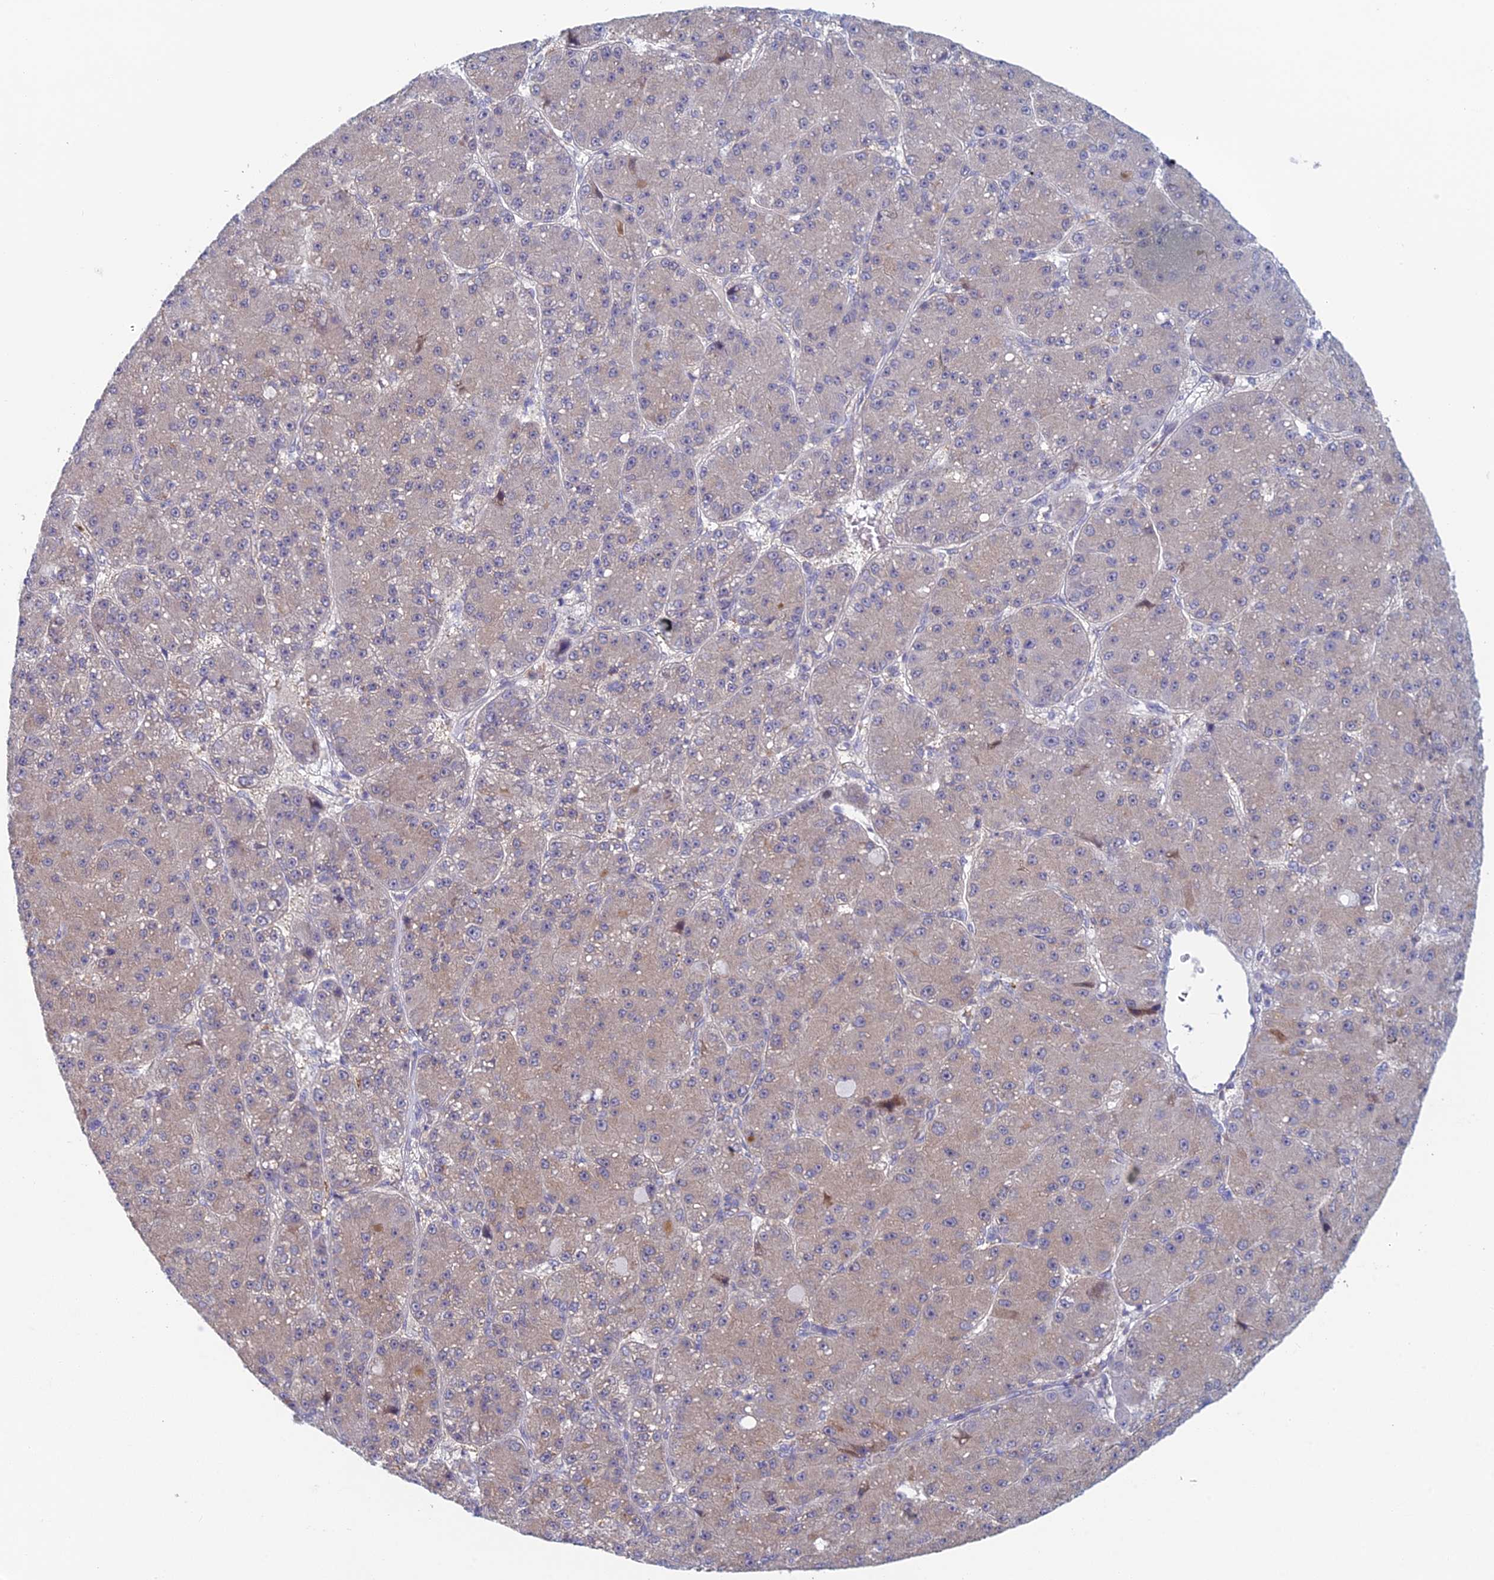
{"staining": {"intensity": "weak", "quantity": "<25%", "location": "cytoplasmic/membranous"}, "tissue": "liver cancer", "cell_type": "Tumor cells", "image_type": "cancer", "snomed": [{"axis": "morphology", "description": "Carcinoma, Hepatocellular, NOS"}, {"axis": "topography", "description": "Liver"}], "caption": "A high-resolution histopathology image shows IHC staining of liver hepatocellular carcinoma, which shows no significant staining in tumor cells.", "gene": "PPP1R26", "patient": {"sex": "male", "age": 67}}